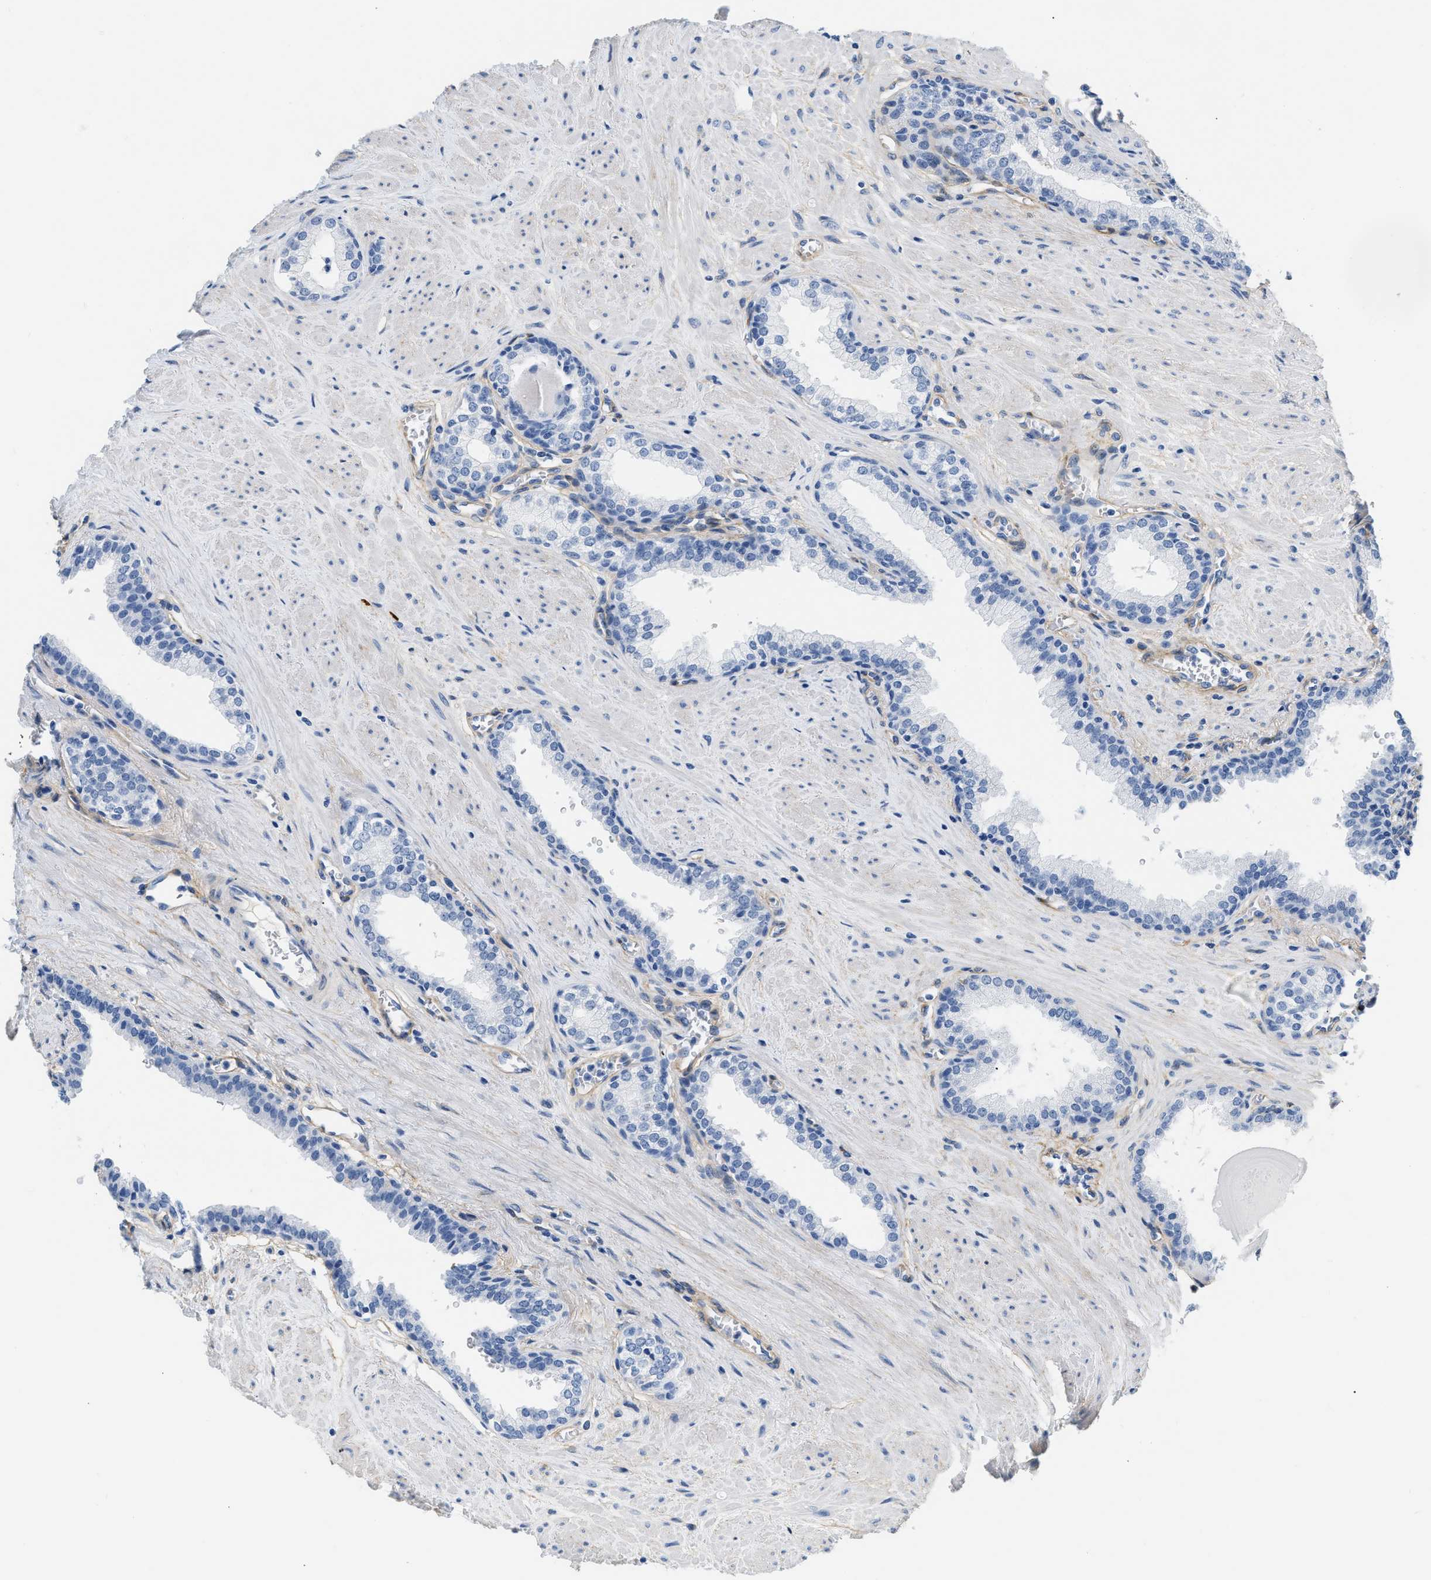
{"staining": {"intensity": "negative", "quantity": "none", "location": "none"}, "tissue": "prostate", "cell_type": "Glandular cells", "image_type": "normal", "snomed": [{"axis": "morphology", "description": "Normal tissue, NOS"}, {"axis": "topography", "description": "Prostate"}], "caption": "IHC of benign prostate displays no staining in glandular cells.", "gene": "PDGFRB", "patient": {"sex": "male", "age": 51}}